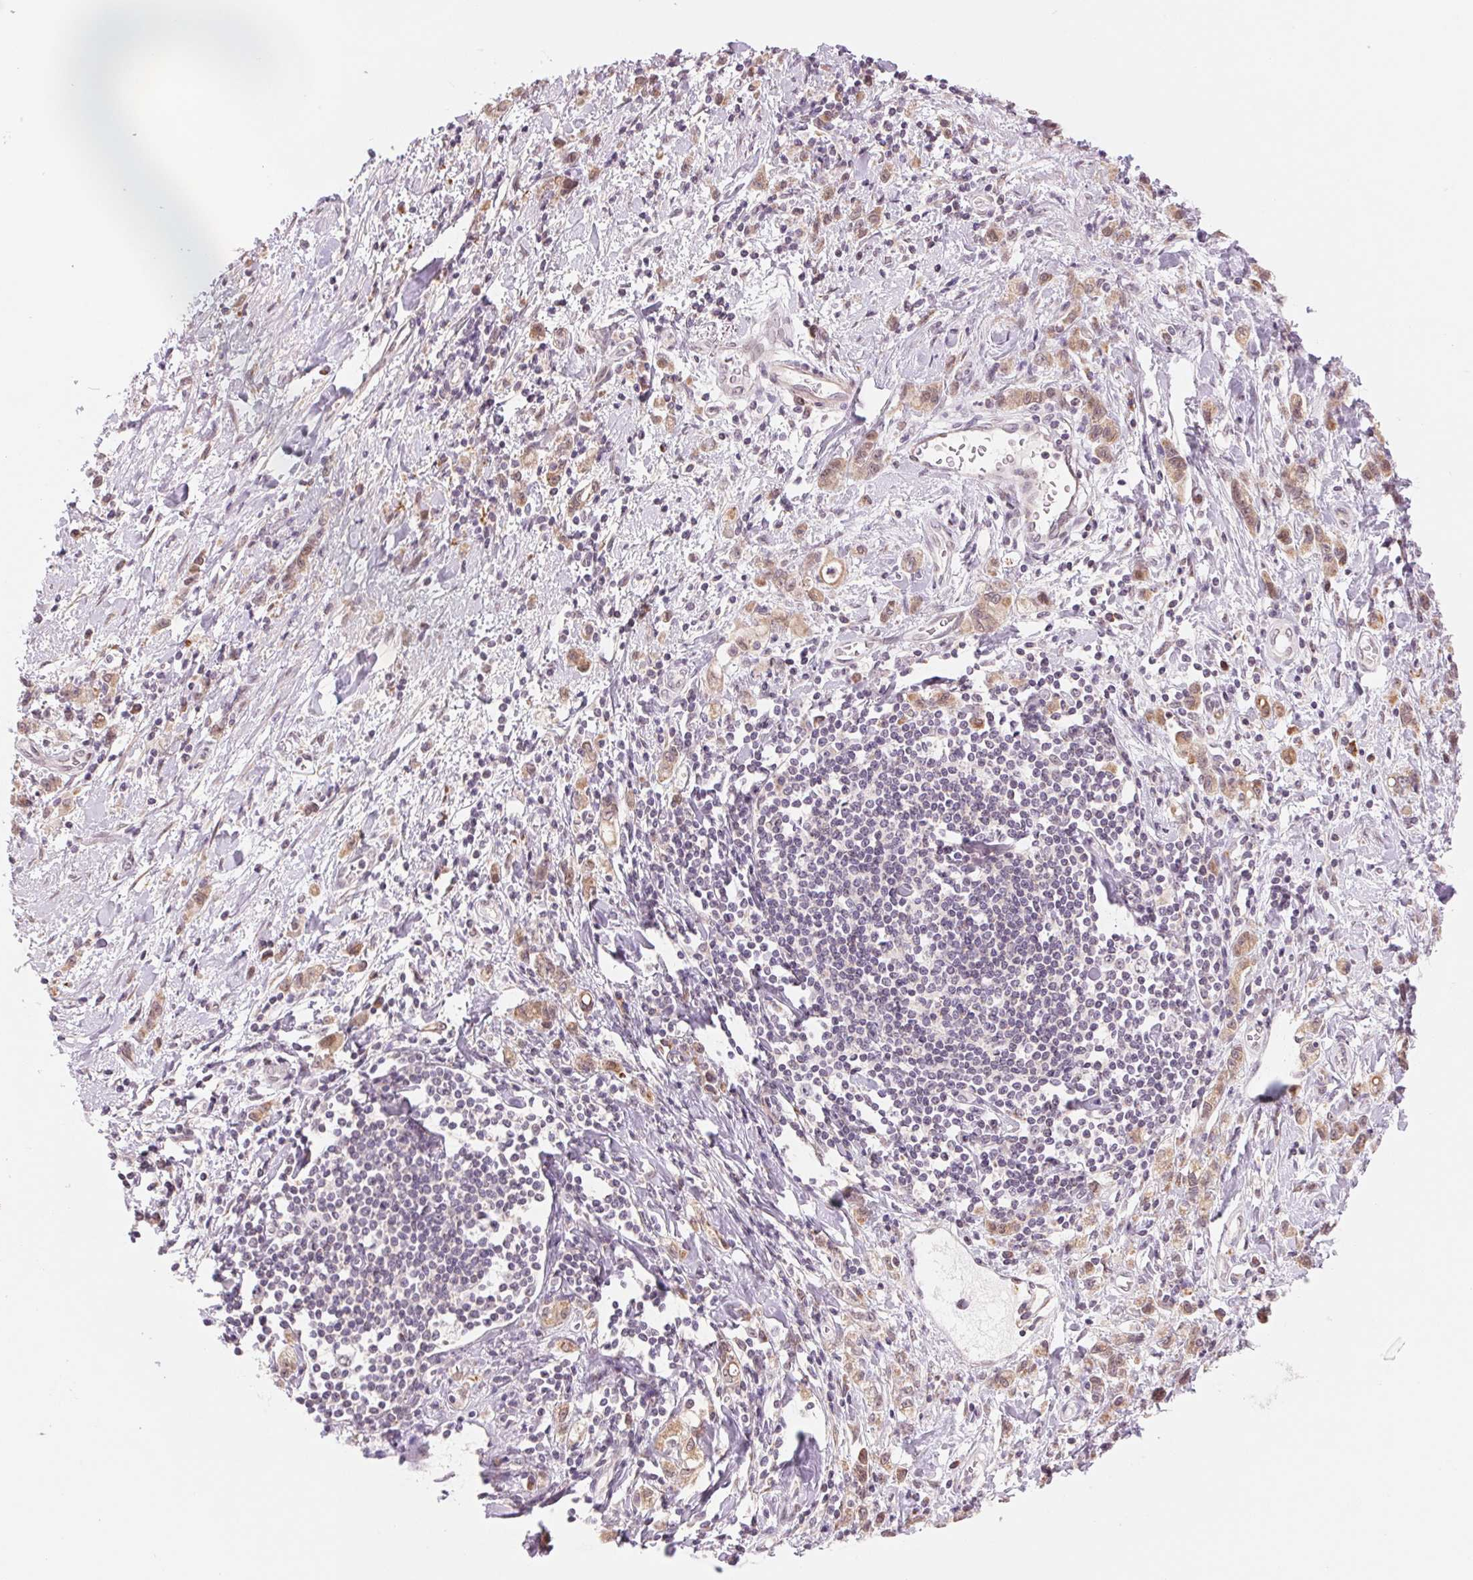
{"staining": {"intensity": "weak", "quantity": ">75%", "location": "cytoplasmic/membranous,nuclear"}, "tissue": "stomach cancer", "cell_type": "Tumor cells", "image_type": "cancer", "snomed": [{"axis": "morphology", "description": "Adenocarcinoma, NOS"}, {"axis": "topography", "description": "Stomach"}], "caption": "Stomach cancer tissue exhibits weak cytoplasmic/membranous and nuclear positivity in approximately >75% of tumor cells", "gene": "ARHGAP32", "patient": {"sex": "male", "age": 77}}